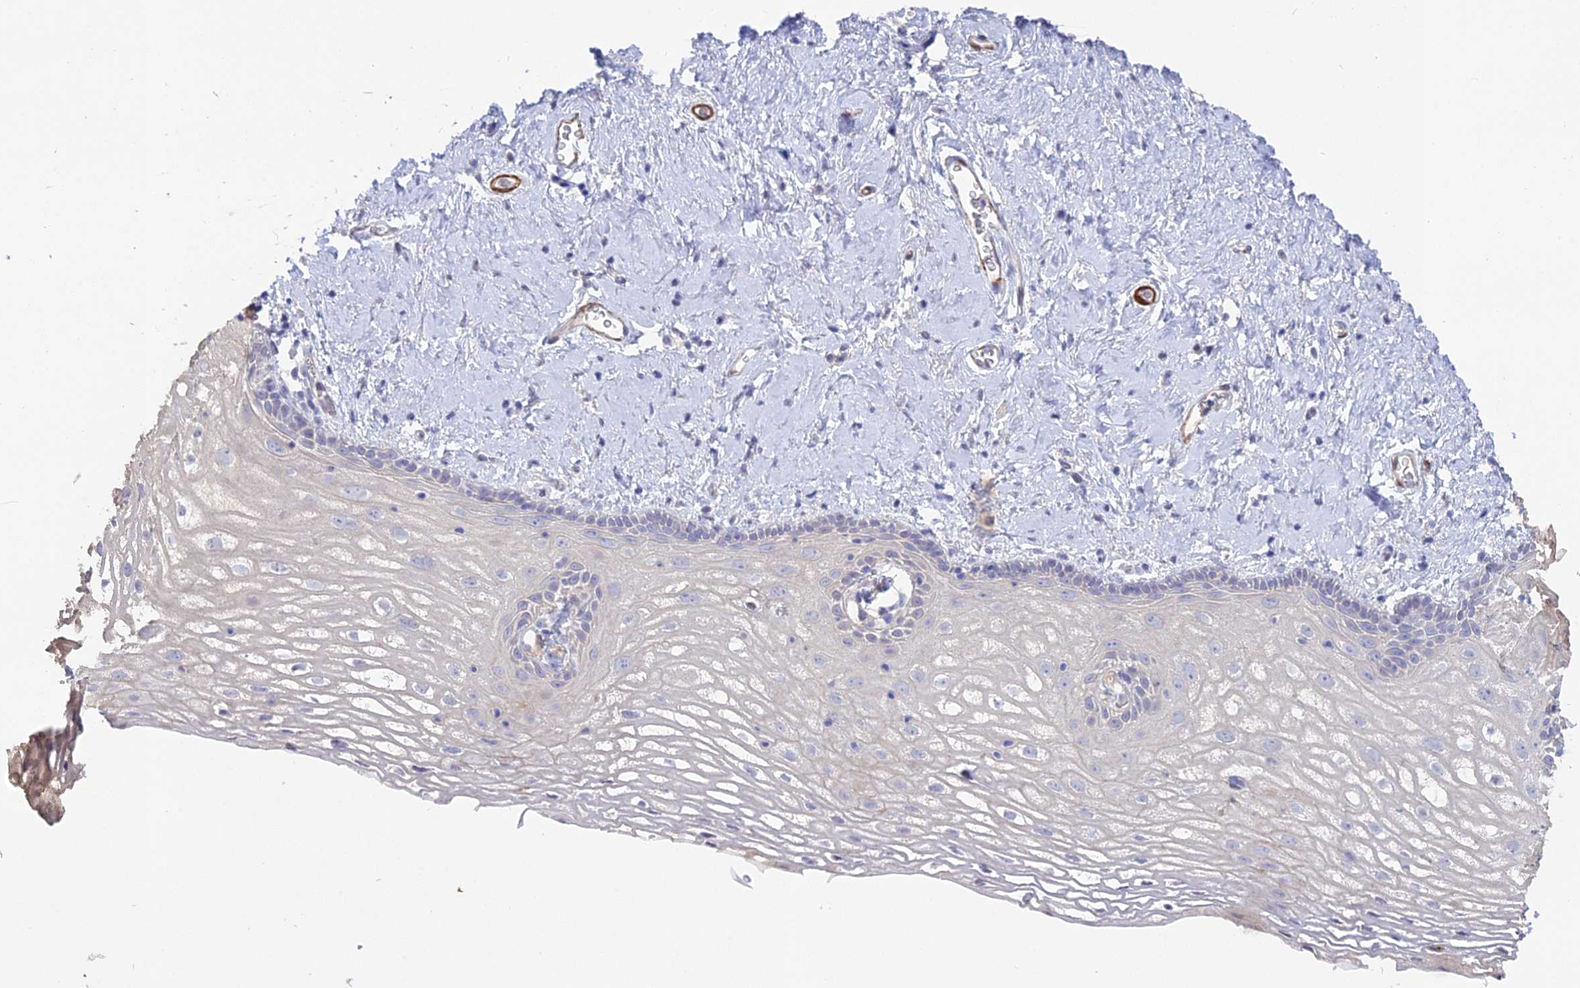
{"staining": {"intensity": "negative", "quantity": "none", "location": "none"}, "tissue": "vagina", "cell_type": "Squamous epithelial cells", "image_type": "normal", "snomed": [{"axis": "morphology", "description": "Normal tissue, NOS"}, {"axis": "morphology", "description": "Adenocarcinoma, NOS"}, {"axis": "topography", "description": "Rectum"}, {"axis": "topography", "description": "Vagina"}], "caption": "This is an immunohistochemistry image of normal vagina. There is no positivity in squamous epithelial cells.", "gene": "CCDC154", "patient": {"sex": "female", "age": 71}}